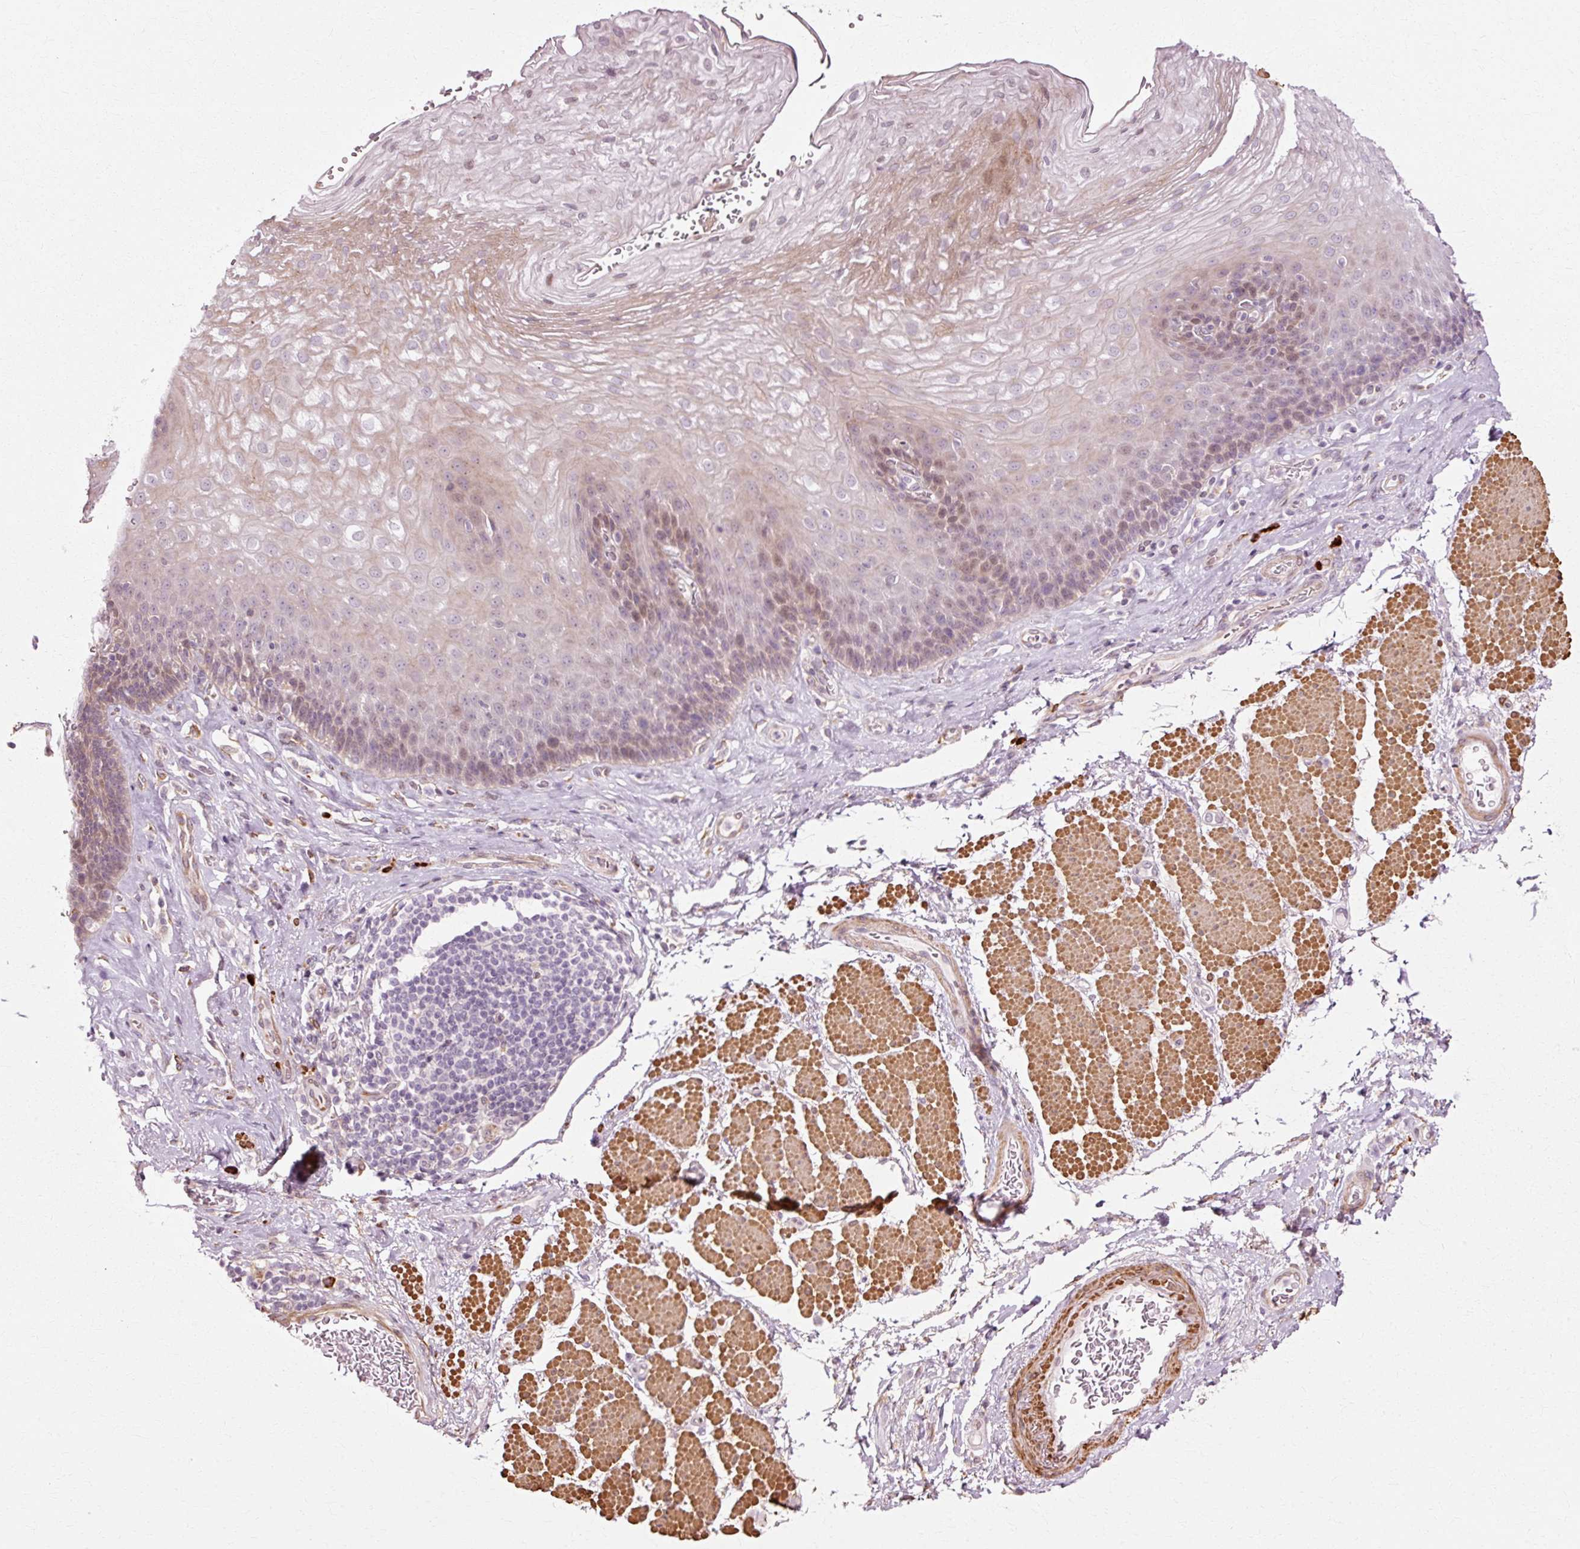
{"staining": {"intensity": "moderate", "quantity": "<25%", "location": "nuclear"}, "tissue": "esophagus", "cell_type": "Squamous epithelial cells", "image_type": "normal", "snomed": [{"axis": "morphology", "description": "Normal tissue, NOS"}, {"axis": "topography", "description": "Esophagus"}], "caption": "Brown immunohistochemical staining in unremarkable human esophagus shows moderate nuclear staining in about <25% of squamous epithelial cells.", "gene": "RANBP2", "patient": {"sex": "female", "age": 66}}